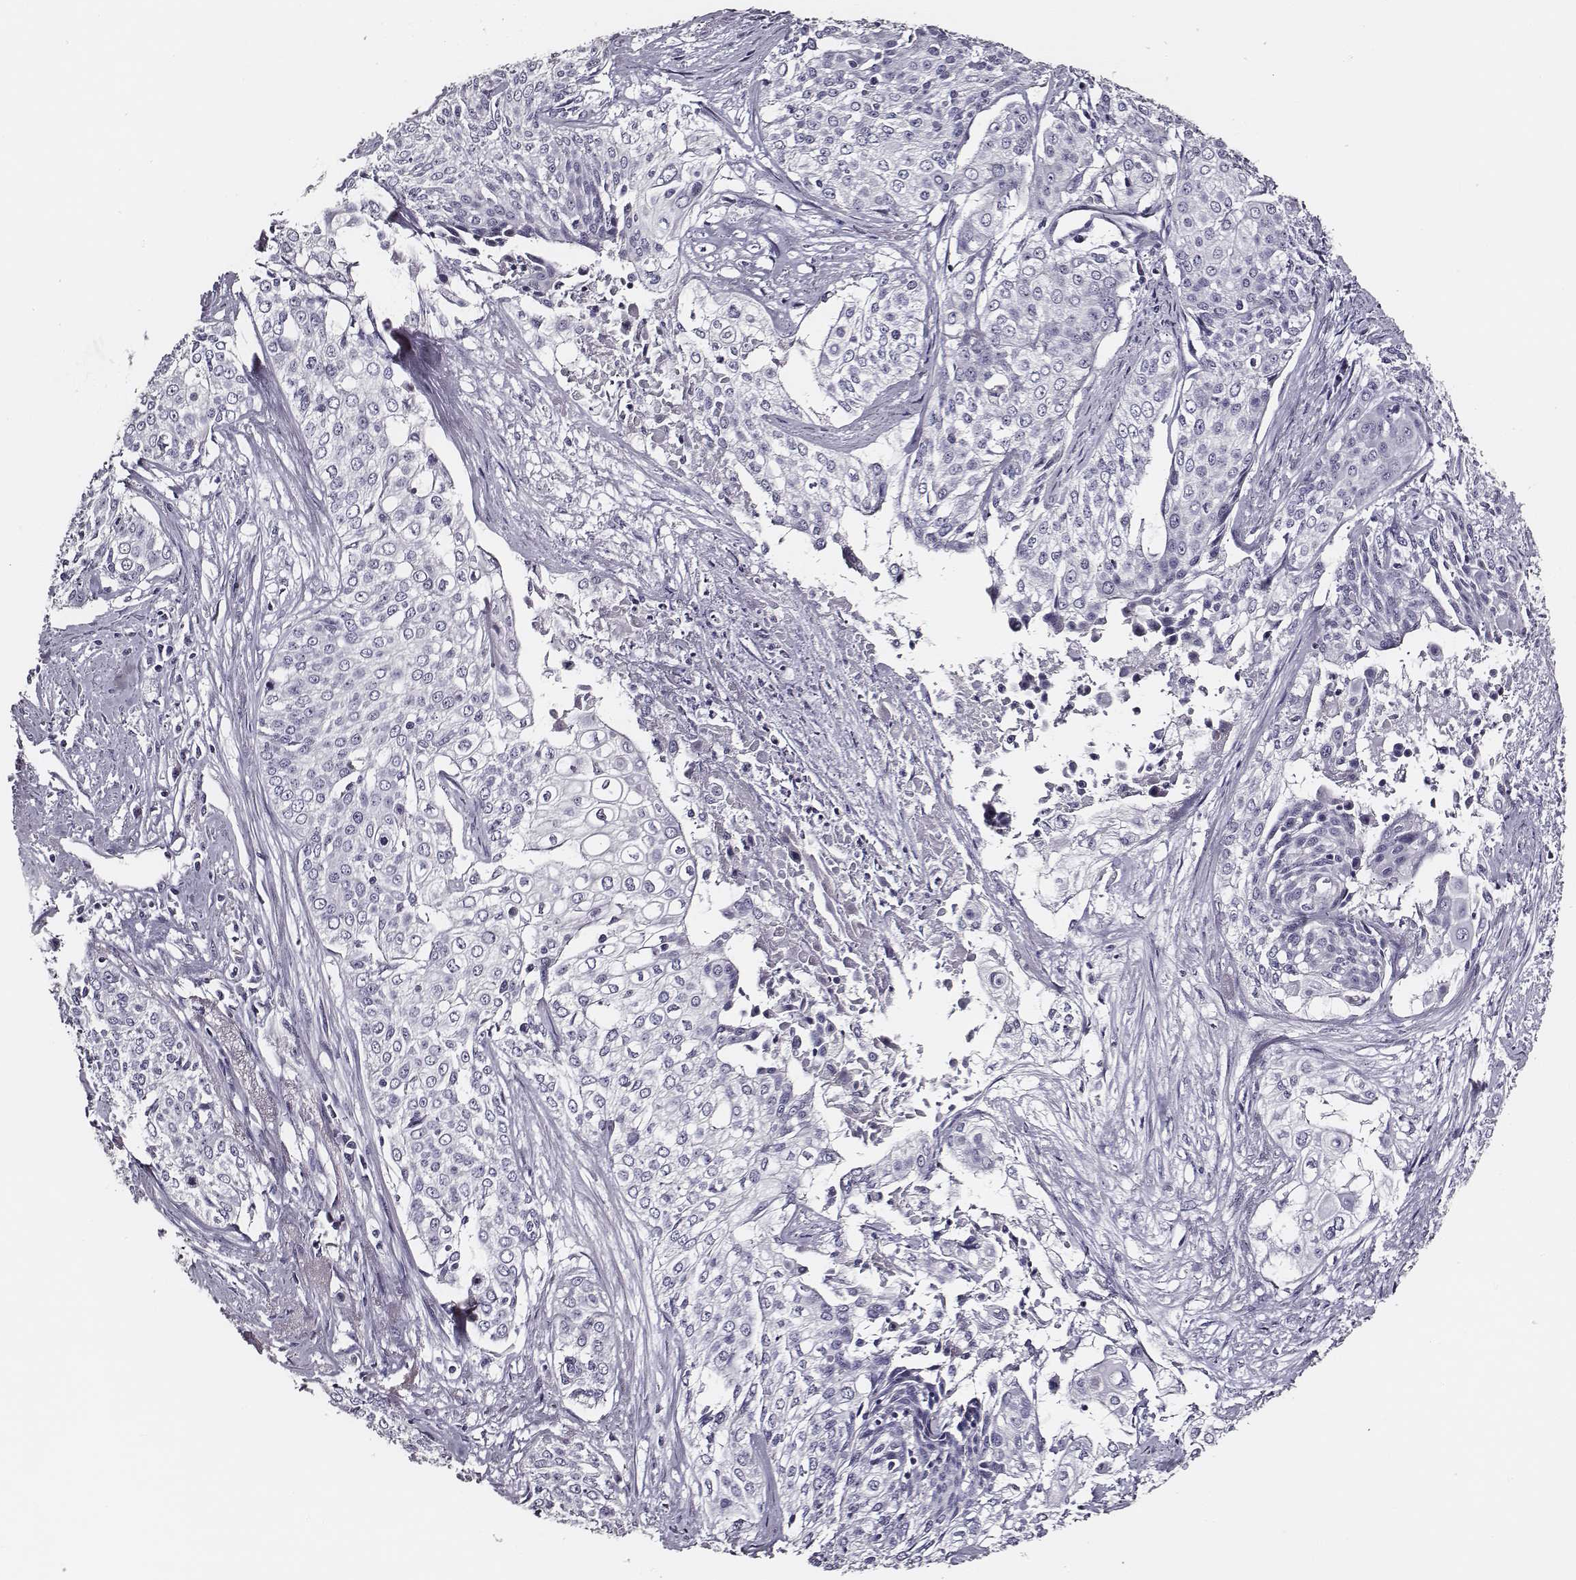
{"staining": {"intensity": "negative", "quantity": "none", "location": "none"}, "tissue": "cervical cancer", "cell_type": "Tumor cells", "image_type": "cancer", "snomed": [{"axis": "morphology", "description": "Squamous cell carcinoma, NOS"}, {"axis": "topography", "description": "Cervix"}], "caption": "Image shows no significant protein expression in tumor cells of squamous cell carcinoma (cervical). The staining is performed using DAB brown chromogen with nuclei counter-stained in using hematoxylin.", "gene": "AADAT", "patient": {"sex": "female", "age": 39}}